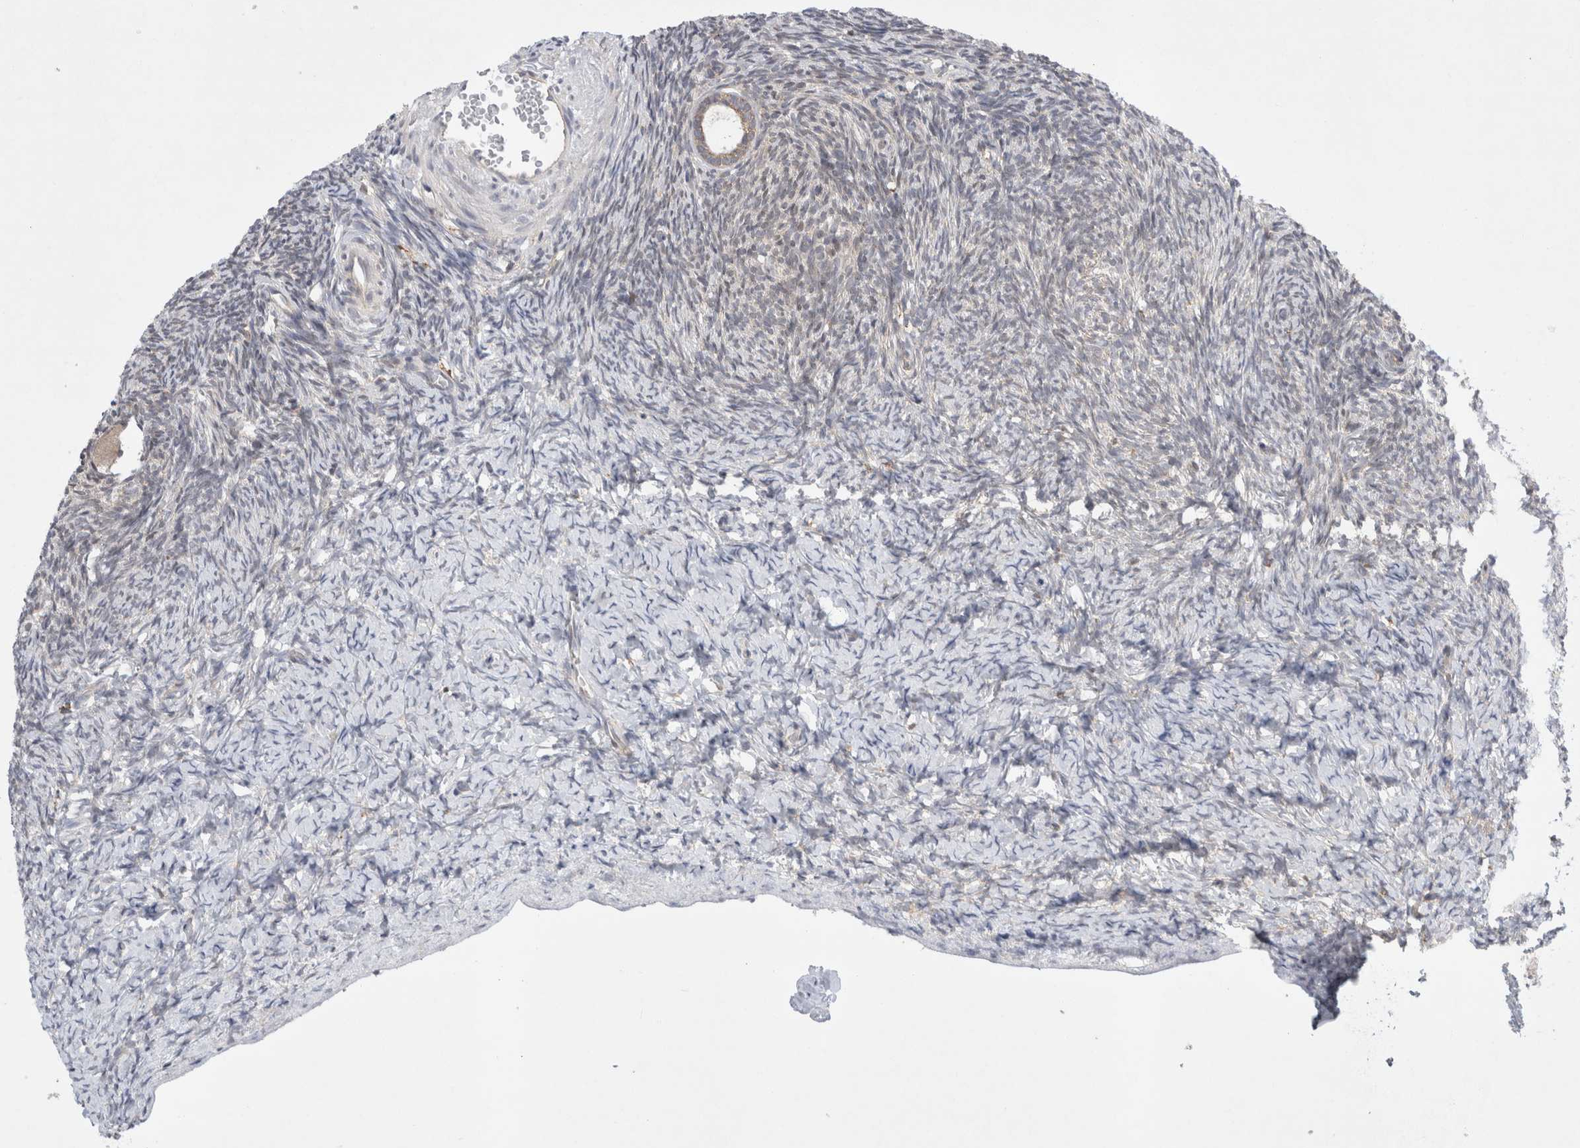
{"staining": {"intensity": "negative", "quantity": "none", "location": "none"}, "tissue": "ovary", "cell_type": "Ovarian stroma cells", "image_type": "normal", "snomed": [{"axis": "morphology", "description": "Normal tissue, NOS"}, {"axis": "topography", "description": "Ovary"}], "caption": "Ovary was stained to show a protein in brown. There is no significant expression in ovarian stroma cells. (Brightfield microscopy of DAB (3,3'-diaminobenzidine) immunohistochemistry (IHC) at high magnification).", "gene": "CDCA7L", "patient": {"sex": "female", "age": 34}}